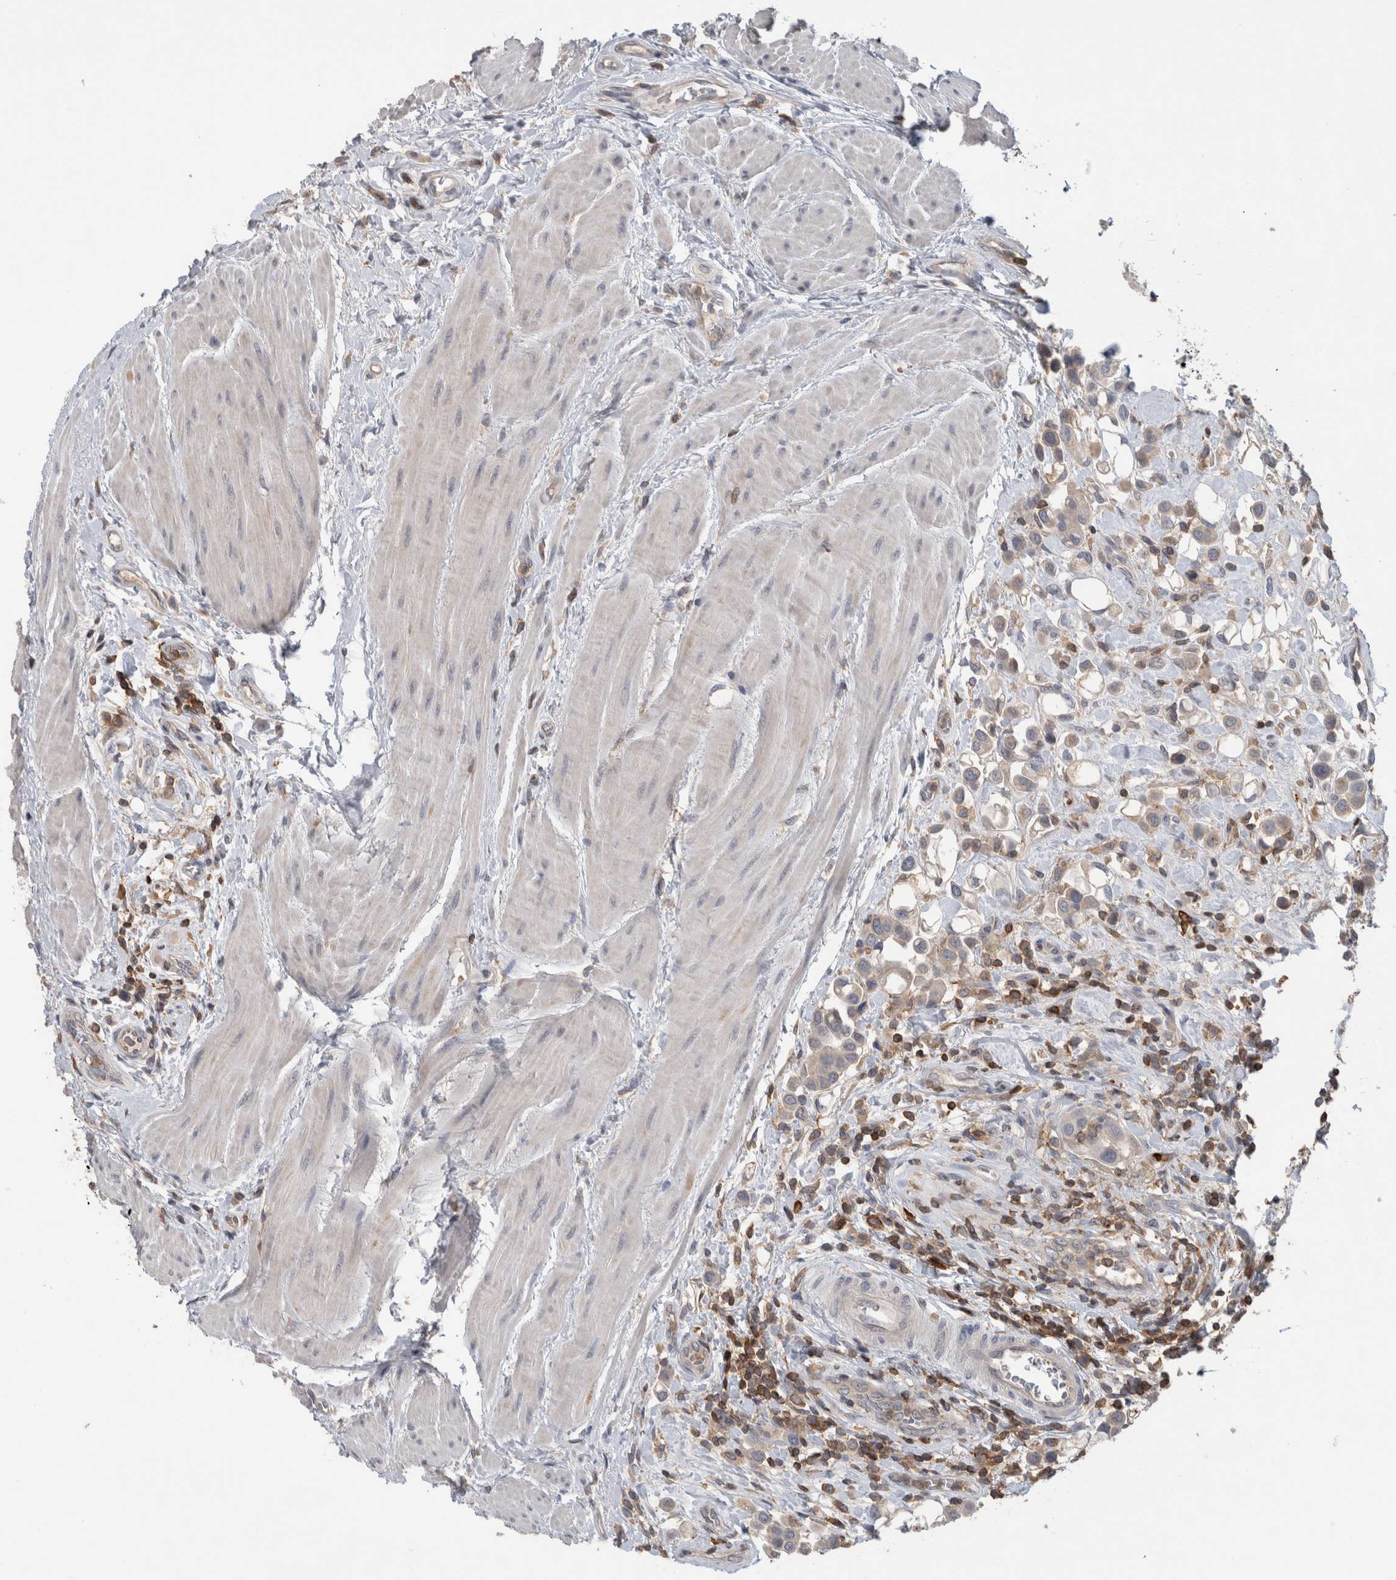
{"staining": {"intensity": "negative", "quantity": "none", "location": "none"}, "tissue": "urothelial cancer", "cell_type": "Tumor cells", "image_type": "cancer", "snomed": [{"axis": "morphology", "description": "Urothelial carcinoma, High grade"}, {"axis": "topography", "description": "Urinary bladder"}], "caption": "Image shows no protein expression in tumor cells of urothelial carcinoma (high-grade) tissue. Nuclei are stained in blue.", "gene": "GFRA2", "patient": {"sex": "male", "age": 50}}